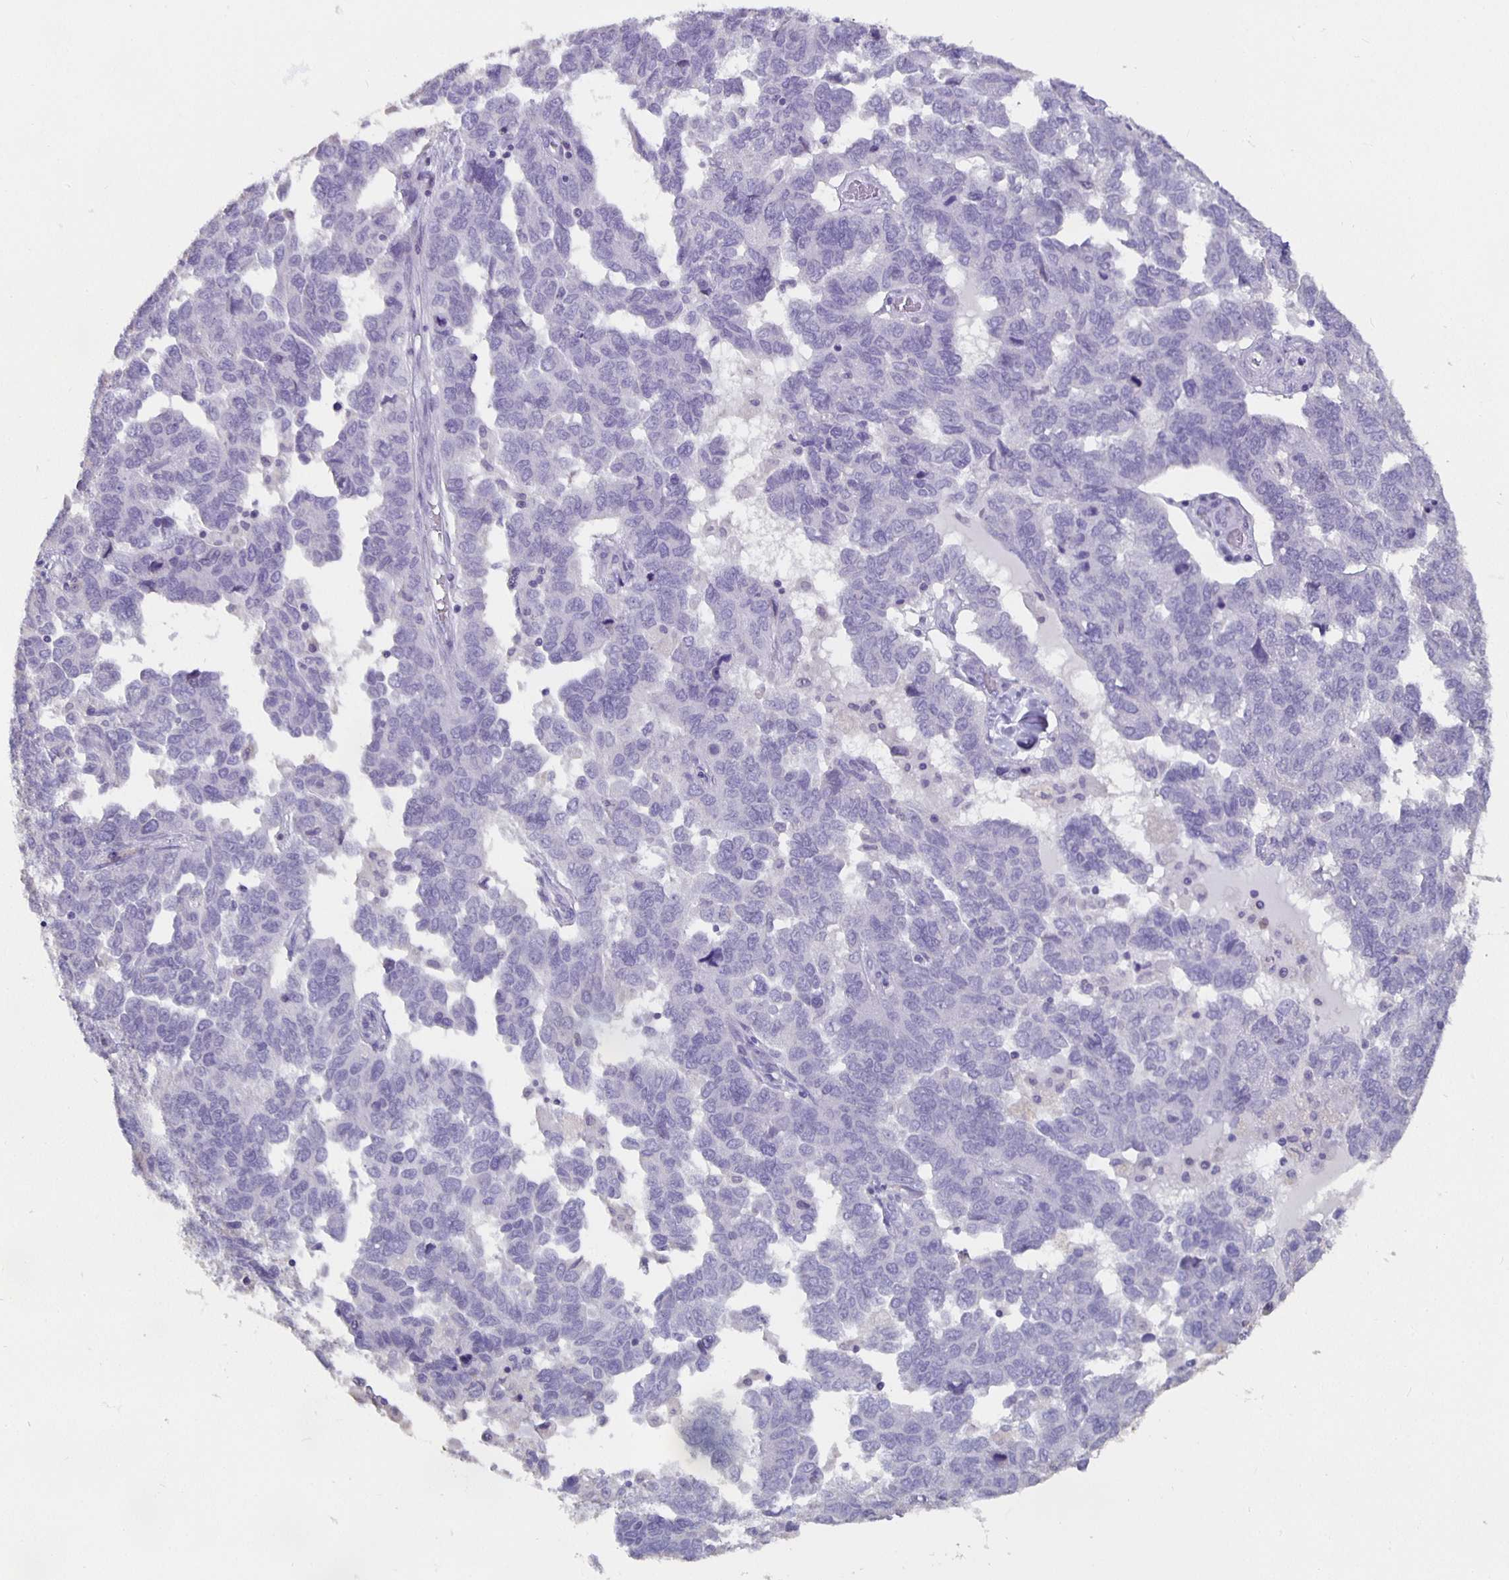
{"staining": {"intensity": "negative", "quantity": "none", "location": "none"}, "tissue": "ovarian cancer", "cell_type": "Tumor cells", "image_type": "cancer", "snomed": [{"axis": "morphology", "description": "Cystadenocarcinoma, serous, NOS"}, {"axis": "topography", "description": "Ovary"}], "caption": "DAB immunohistochemical staining of human ovarian cancer (serous cystadenocarcinoma) displays no significant expression in tumor cells.", "gene": "GPX4", "patient": {"sex": "female", "age": 64}}